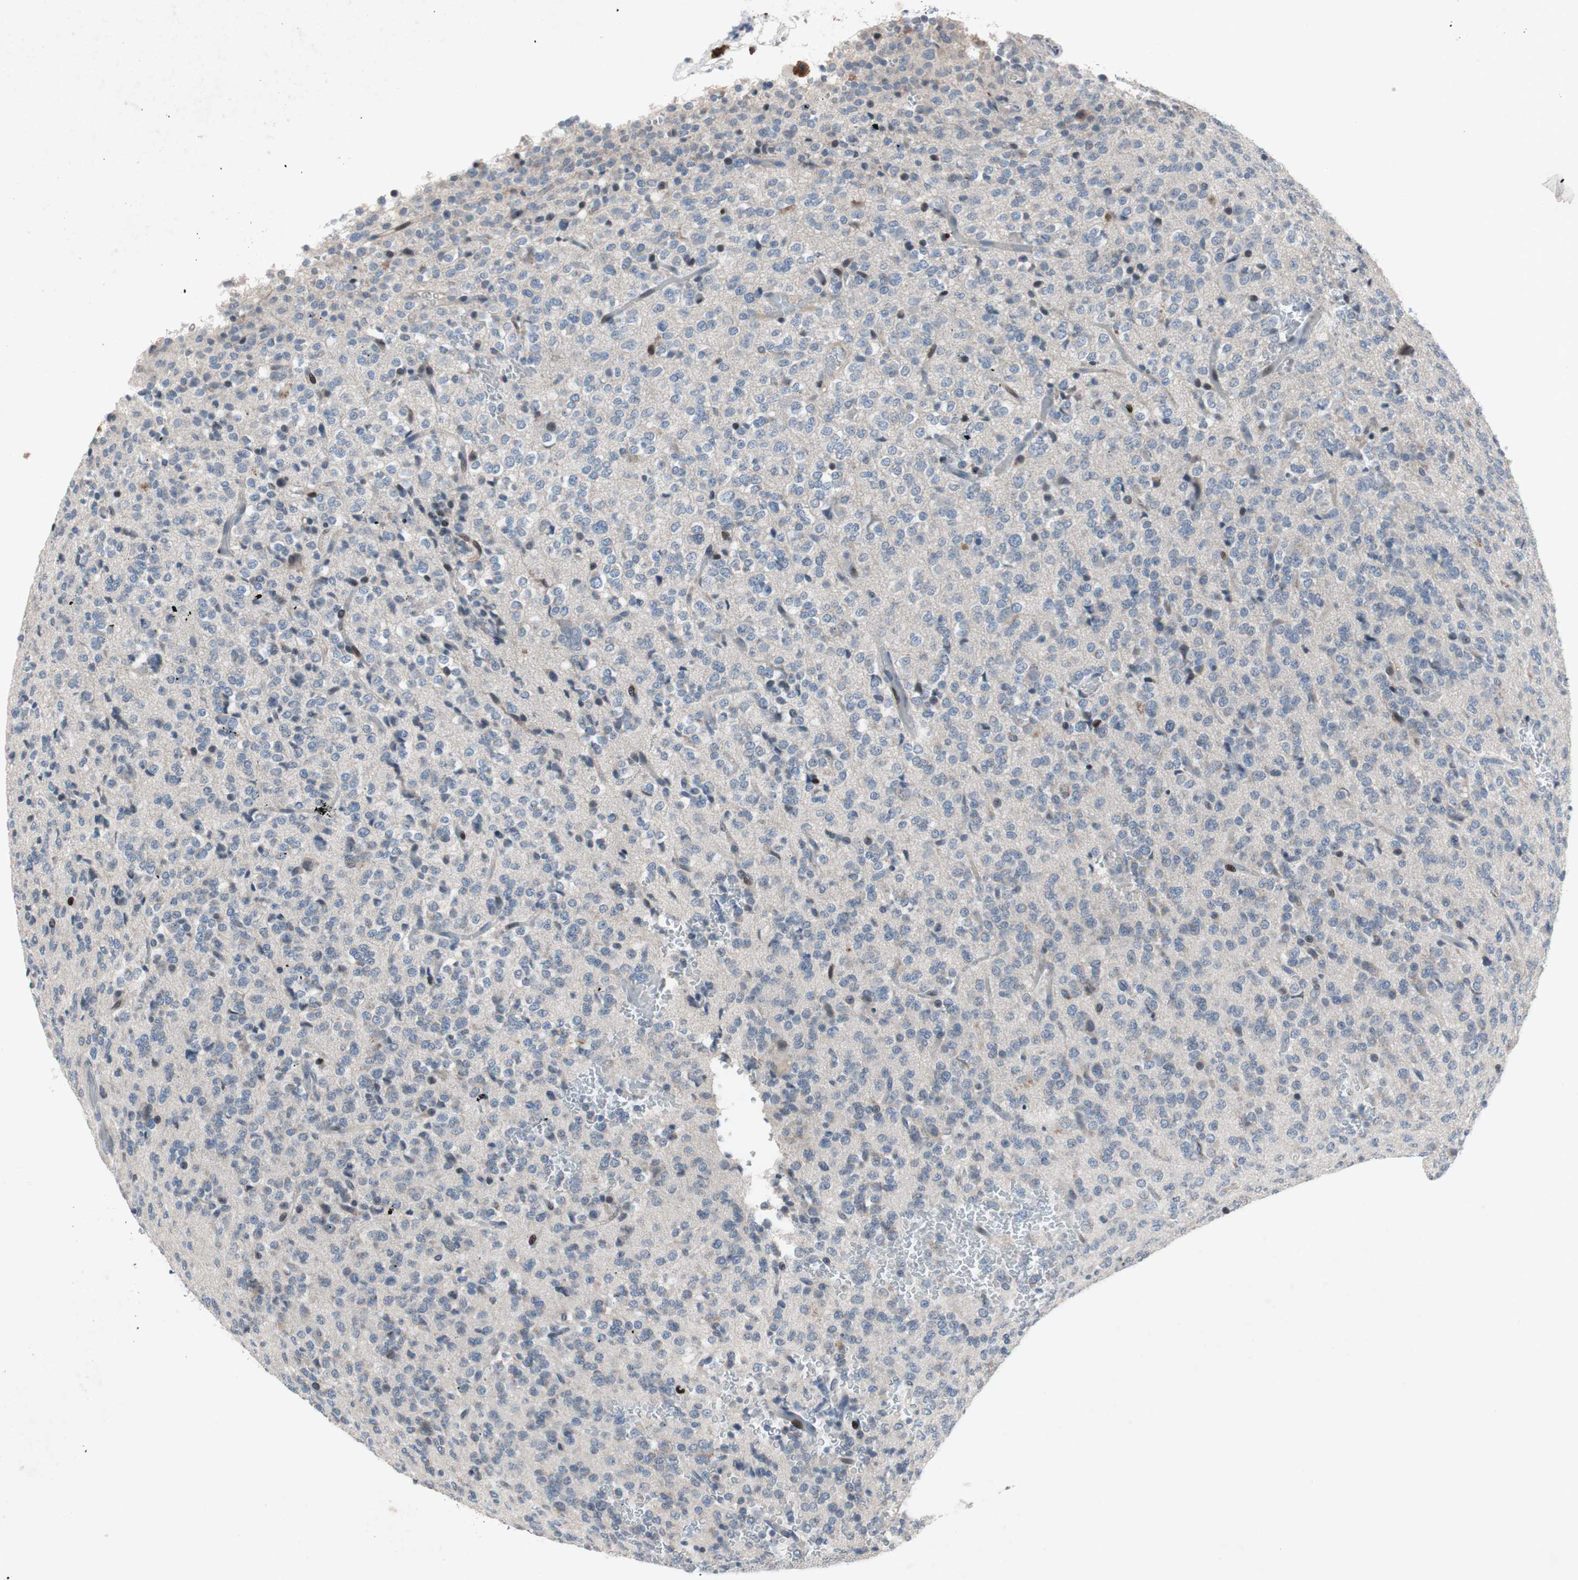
{"staining": {"intensity": "negative", "quantity": "none", "location": "none"}, "tissue": "glioma", "cell_type": "Tumor cells", "image_type": "cancer", "snomed": [{"axis": "morphology", "description": "Glioma, malignant, Low grade"}, {"axis": "topography", "description": "Brain"}], "caption": "This image is of glioma stained with IHC to label a protein in brown with the nuclei are counter-stained blue. There is no staining in tumor cells. (Immunohistochemistry (ihc), brightfield microscopy, high magnification).", "gene": "MUTYH", "patient": {"sex": "male", "age": 38}}